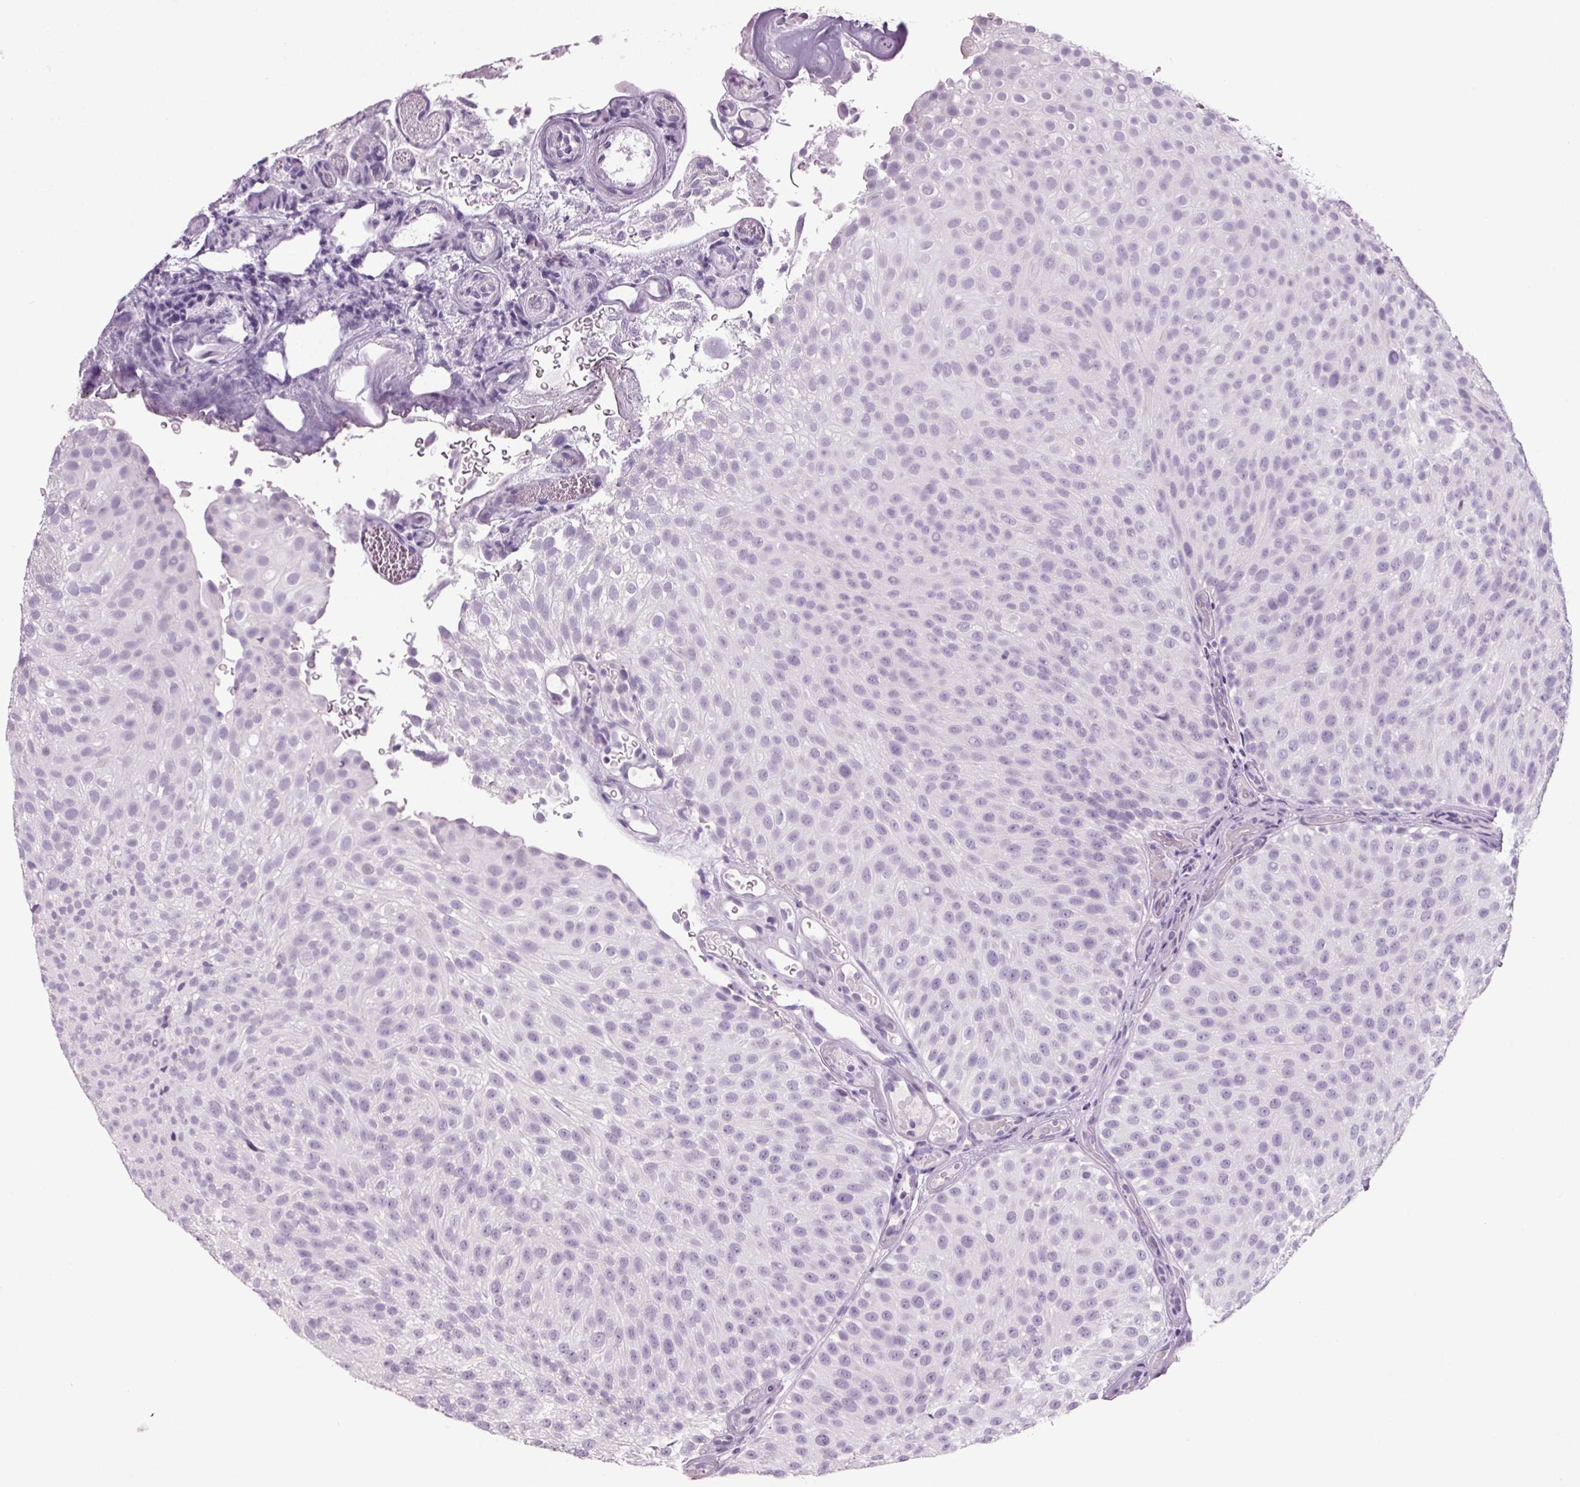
{"staining": {"intensity": "negative", "quantity": "none", "location": "none"}, "tissue": "urothelial cancer", "cell_type": "Tumor cells", "image_type": "cancer", "snomed": [{"axis": "morphology", "description": "Urothelial carcinoma, Low grade"}, {"axis": "topography", "description": "Urinary bladder"}], "caption": "There is no significant positivity in tumor cells of urothelial cancer.", "gene": "PPP1R1A", "patient": {"sex": "male", "age": 78}}